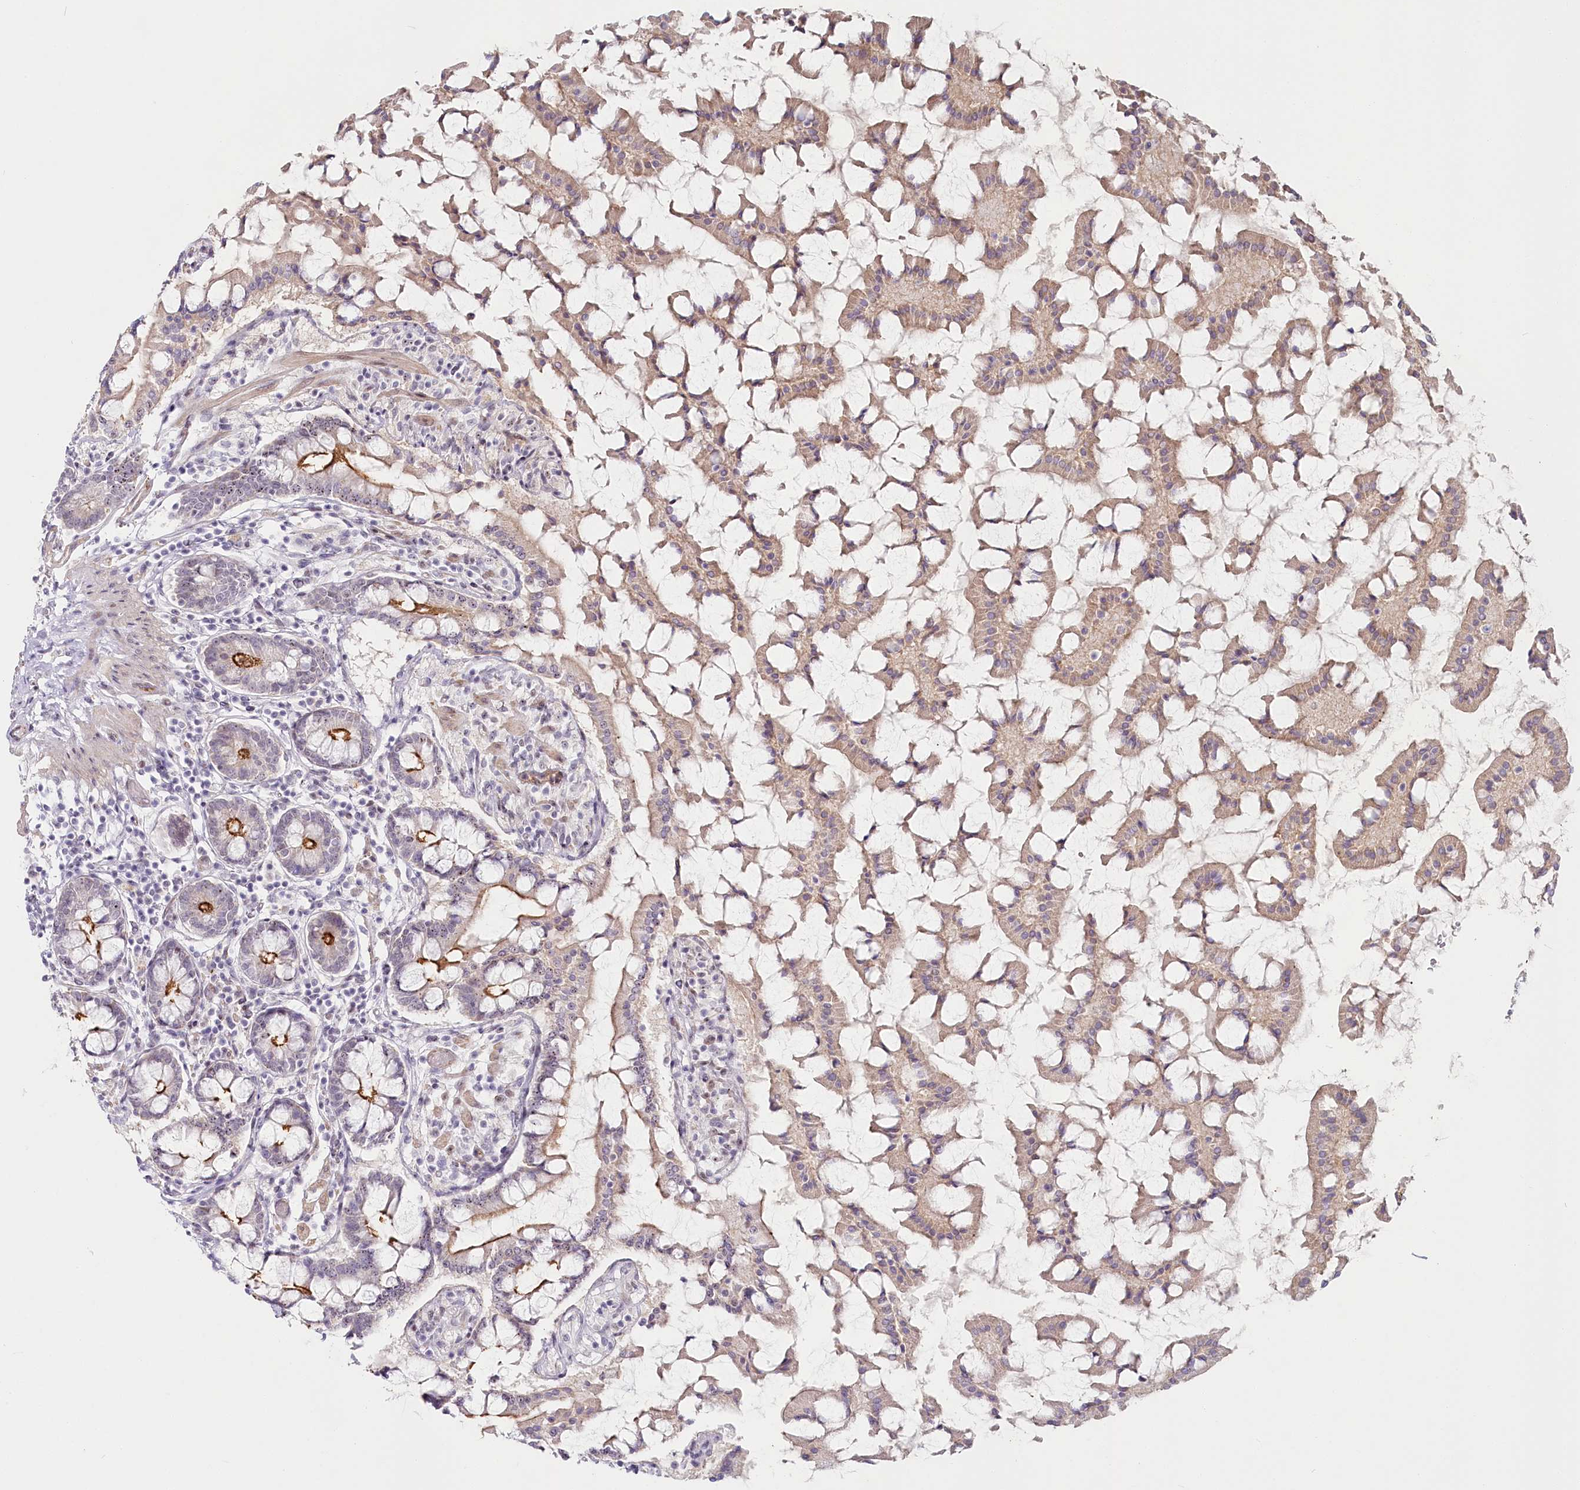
{"staining": {"intensity": "strong", "quantity": "25%-75%", "location": "cytoplasmic/membranous"}, "tissue": "small intestine", "cell_type": "Glandular cells", "image_type": "normal", "snomed": [{"axis": "morphology", "description": "Normal tissue, NOS"}, {"axis": "topography", "description": "Small intestine"}], "caption": "Glandular cells exhibit strong cytoplasmic/membranous expression in approximately 25%-75% of cells in normal small intestine.", "gene": "ABHD8", "patient": {"sex": "male", "age": 41}}